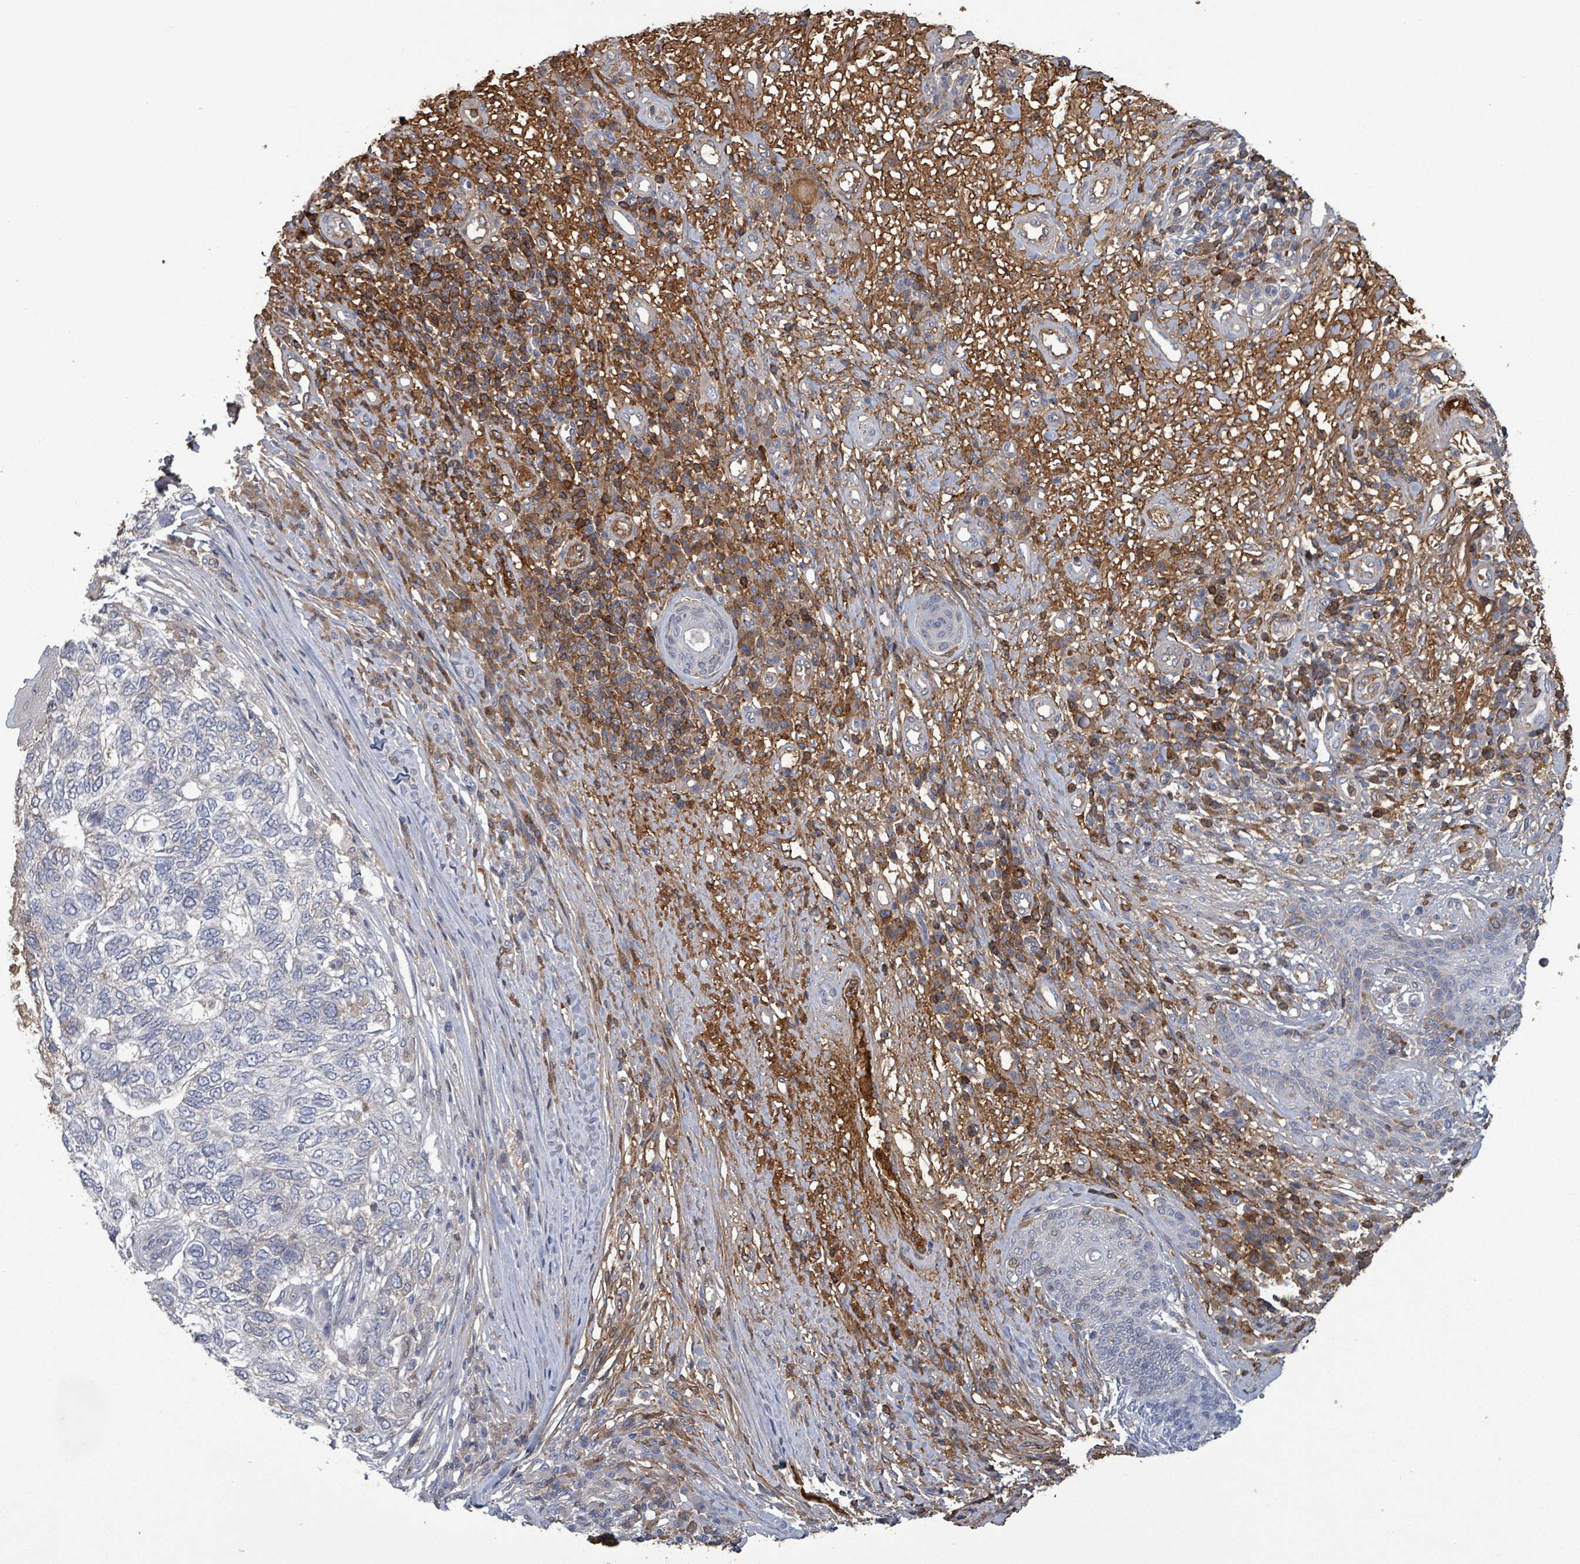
{"staining": {"intensity": "negative", "quantity": "none", "location": "none"}, "tissue": "skin cancer", "cell_type": "Tumor cells", "image_type": "cancer", "snomed": [{"axis": "morphology", "description": "Basal cell carcinoma"}, {"axis": "topography", "description": "Skin"}], "caption": "Immunohistochemistry (IHC) histopathology image of neoplastic tissue: human skin cancer (basal cell carcinoma) stained with DAB exhibits no significant protein positivity in tumor cells. The staining was performed using DAB (3,3'-diaminobenzidine) to visualize the protein expression in brown, while the nuclei were stained in blue with hematoxylin (Magnification: 20x).", "gene": "GRM8", "patient": {"sex": "female", "age": 65}}